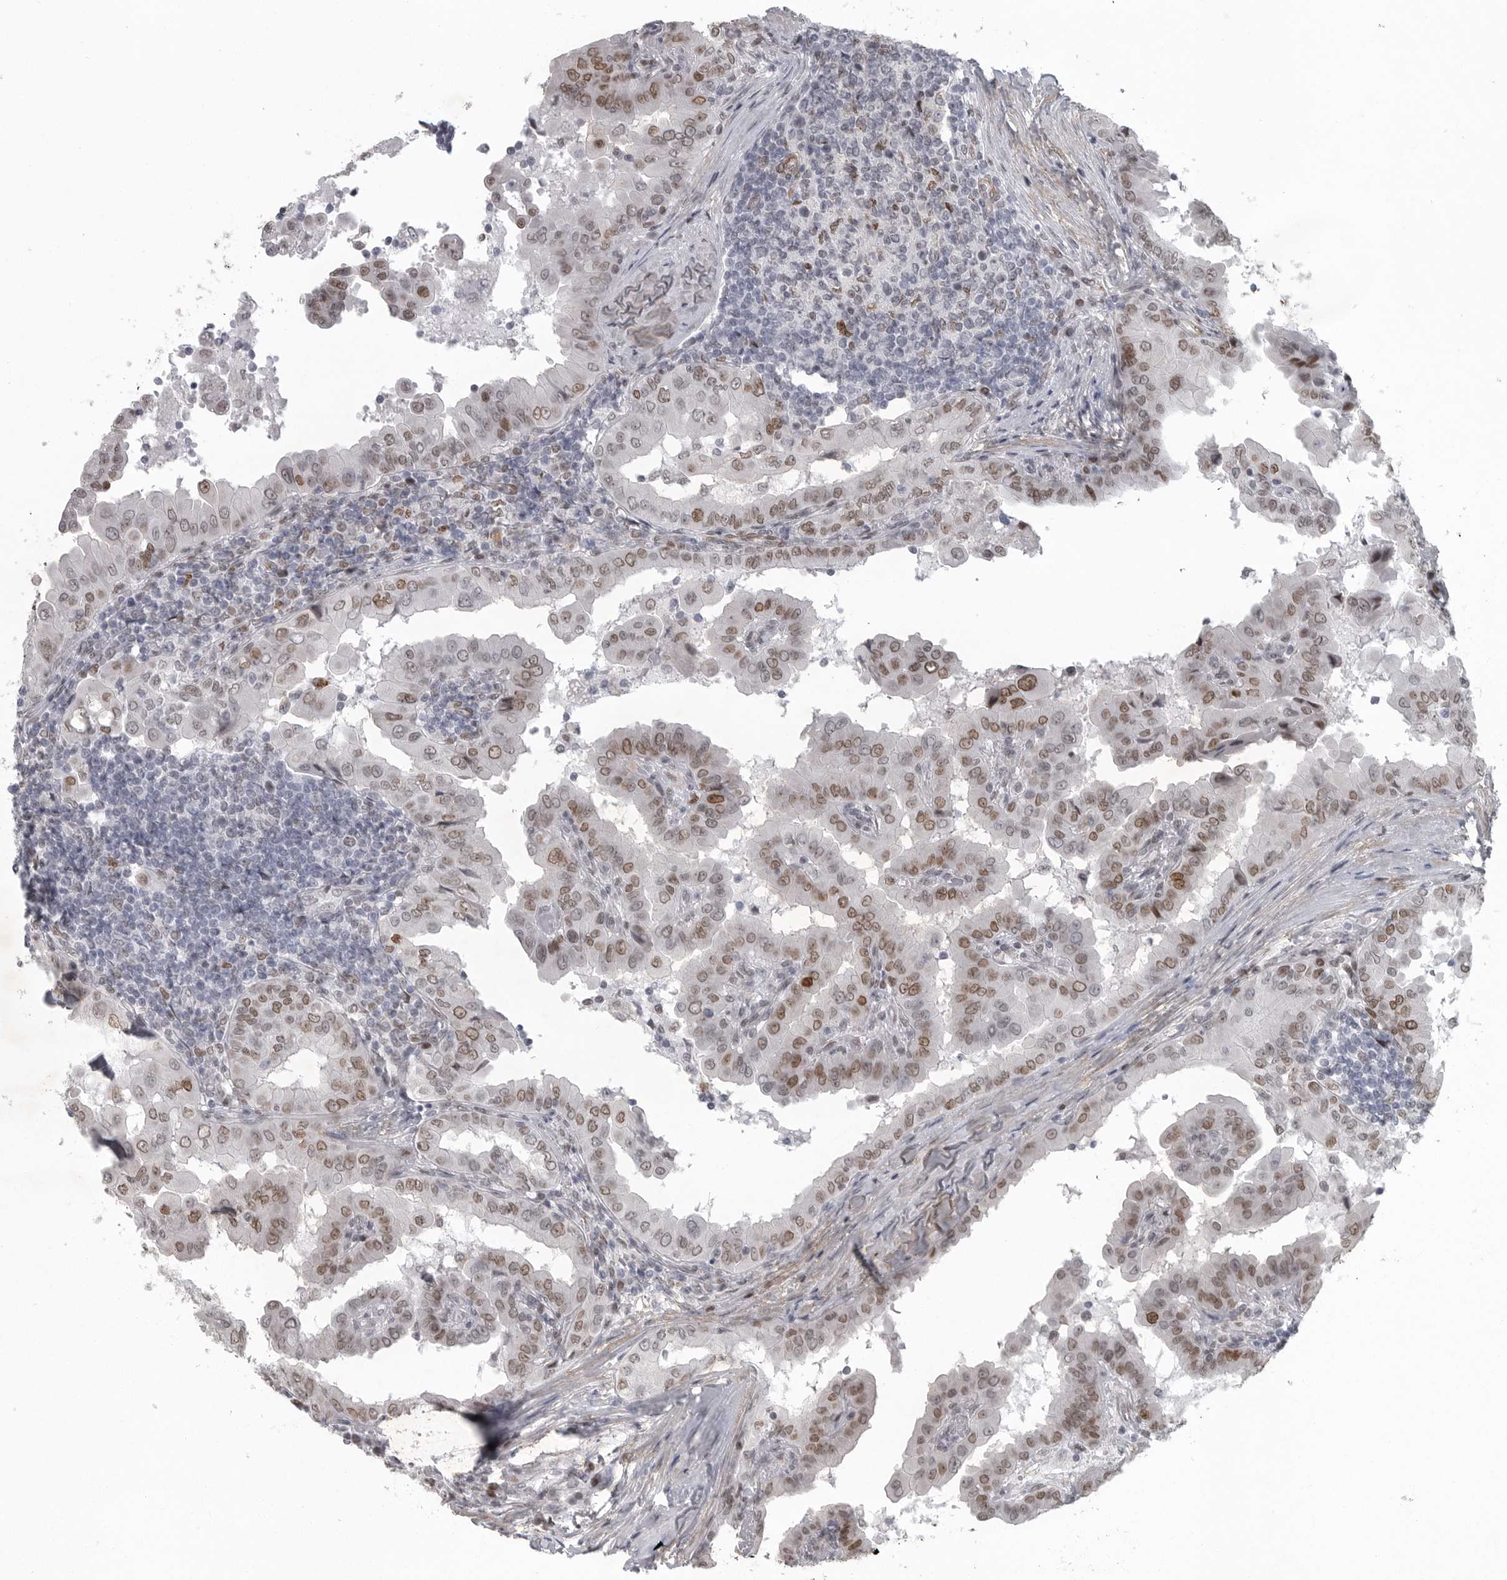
{"staining": {"intensity": "moderate", "quantity": ">75%", "location": "nuclear"}, "tissue": "thyroid cancer", "cell_type": "Tumor cells", "image_type": "cancer", "snomed": [{"axis": "morphology", "description": "Papillary adenocarcinoma, NOS"}, {"axis": "topography", "description": "Thyroid gland"}], "caption": "IHC (DAB (3,3'-diaminobenzidine)) staining of human thyroid cancer demonstrates moderate nuclear protein staining in about >75% of tumor cells.", "gene": "HMGN3", "patient": {"sex": "male", "age": 33}}